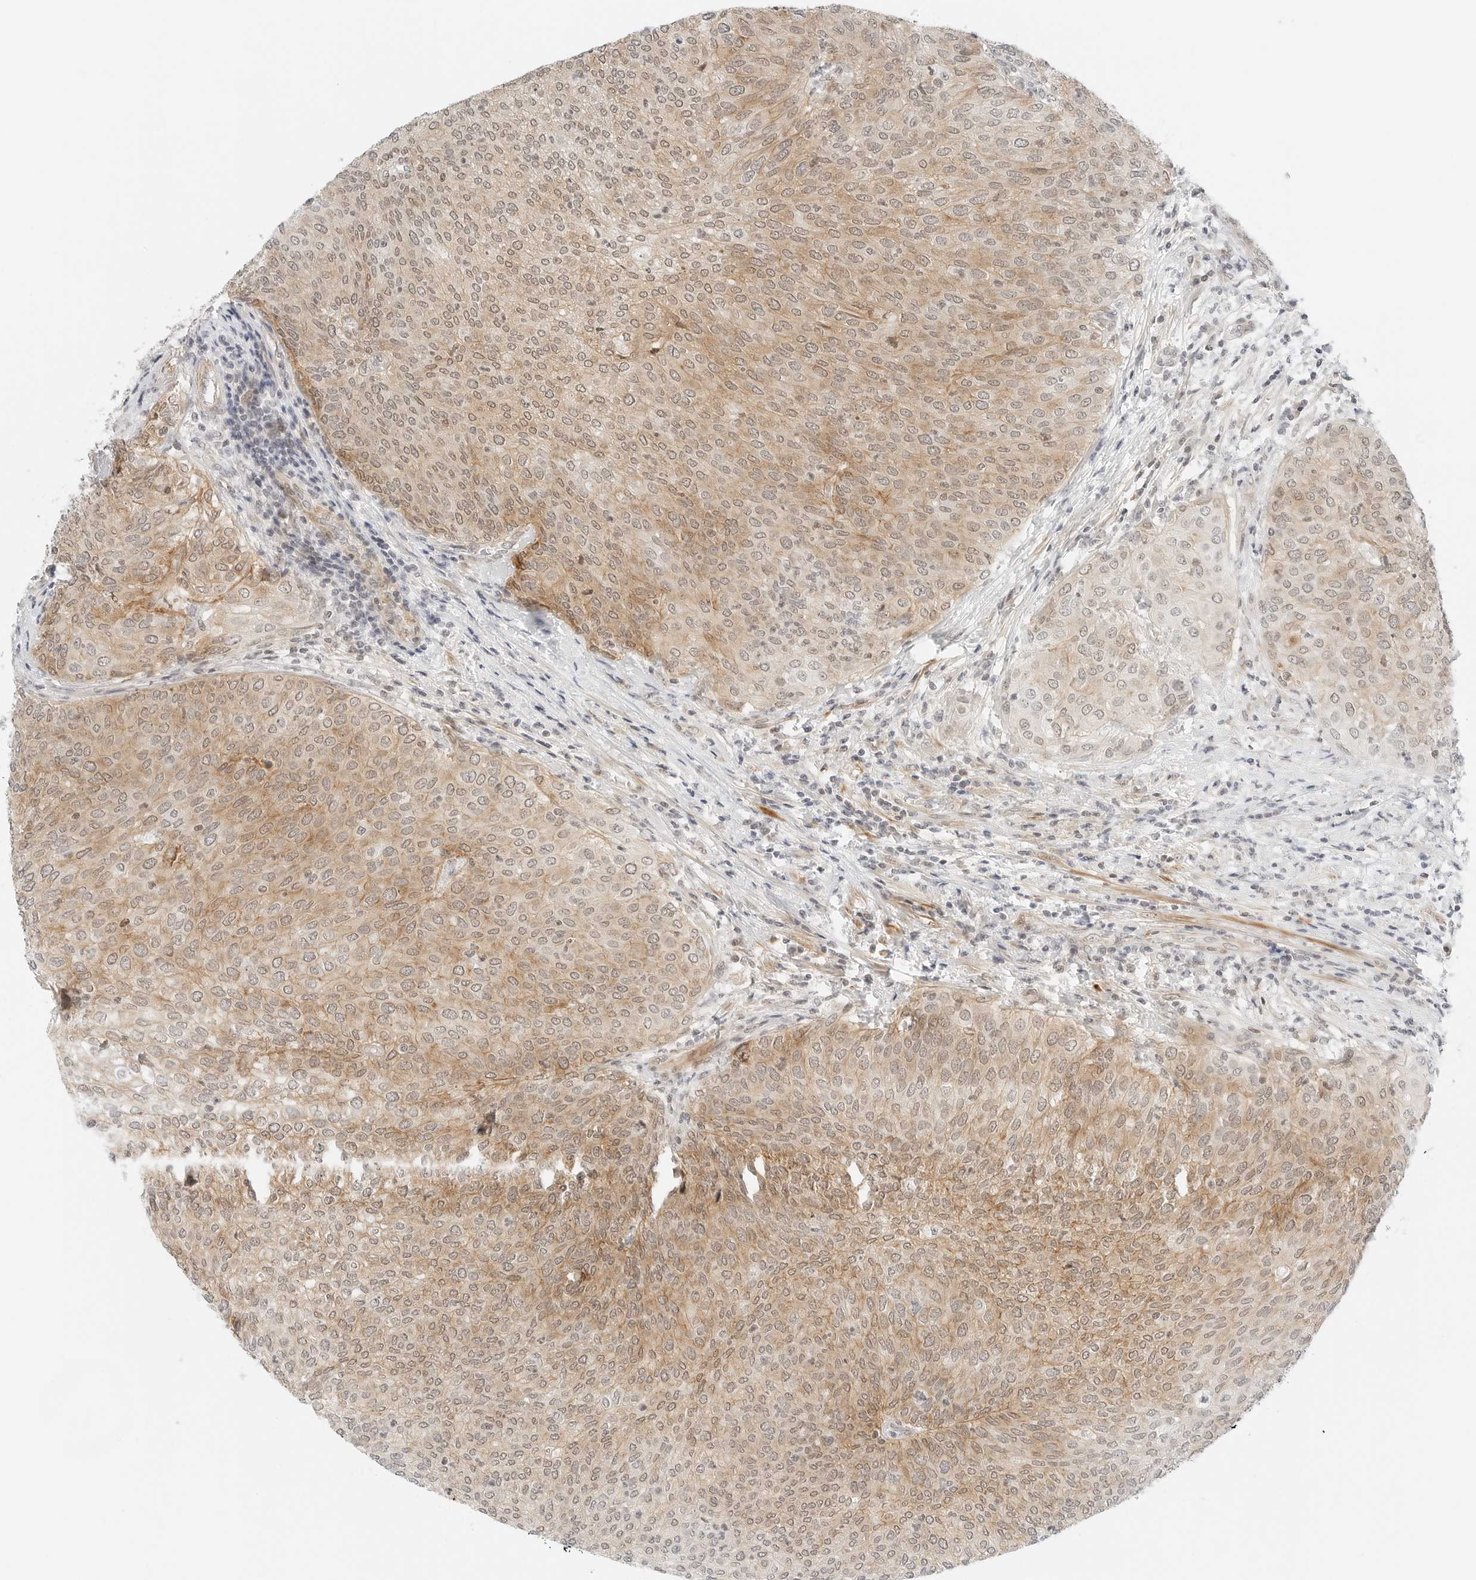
{"staining": {"intensity": "moderate", "quantity": ">75%", "location": "cytoplasmic/membranous,nuclear"}, "tissue": "urothelial cancer", "cell_type": "Tumor cells", "image_type": "cancer", "snomed": [{"axis": "morphology", "description": "Urothelial carcinoma, Low grade"}, {"axis": "topography", "description": "Urinary bladder"}], "caption": "Urothelial cancer stained with immunohistochemistry (IHC) reveals moderate cytoplasmic/membranous and nuclear staining in about >75% of tumor cells.", "gene": "NEO1", "patient": {"sex": "female", "age": 79}}